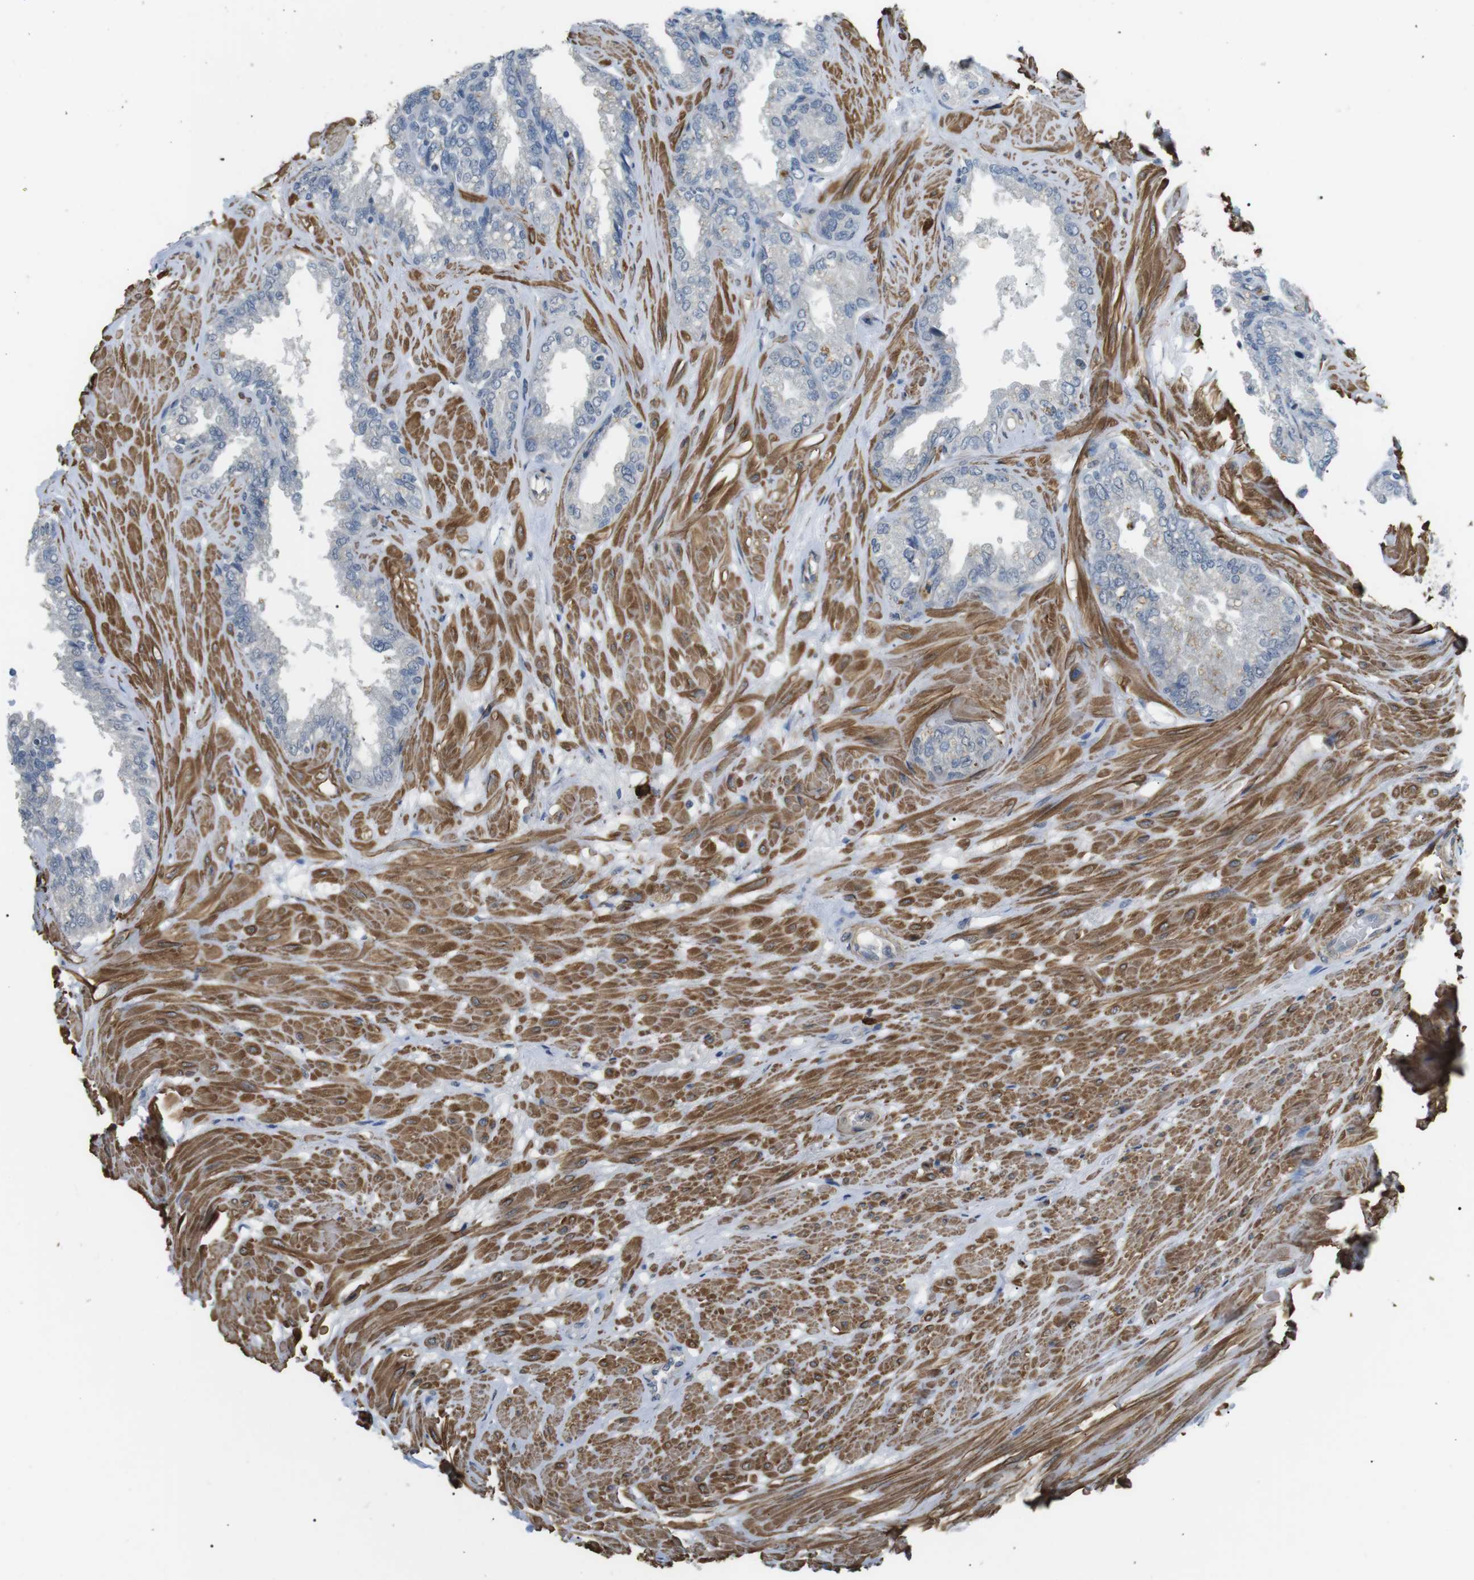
{"staining": {"intensity": "negative", "quantity": "none", "location": "none"}, "tissue": "seminal vesicle", "cell_type": "Glandular cells", "image_type": "normal", "snomed": [{"axis": "morphology", "description": "Normal tissue, NOS"}, {"axis": "topography", "description": "Seminal veicle"}], "caption": "This is a image of immunohistochemistry staining of benign seminal vesicle, which shows no expression in glandular cells.", "gene": "GZMM", "patient": {"sex": "male", "age": 46}}